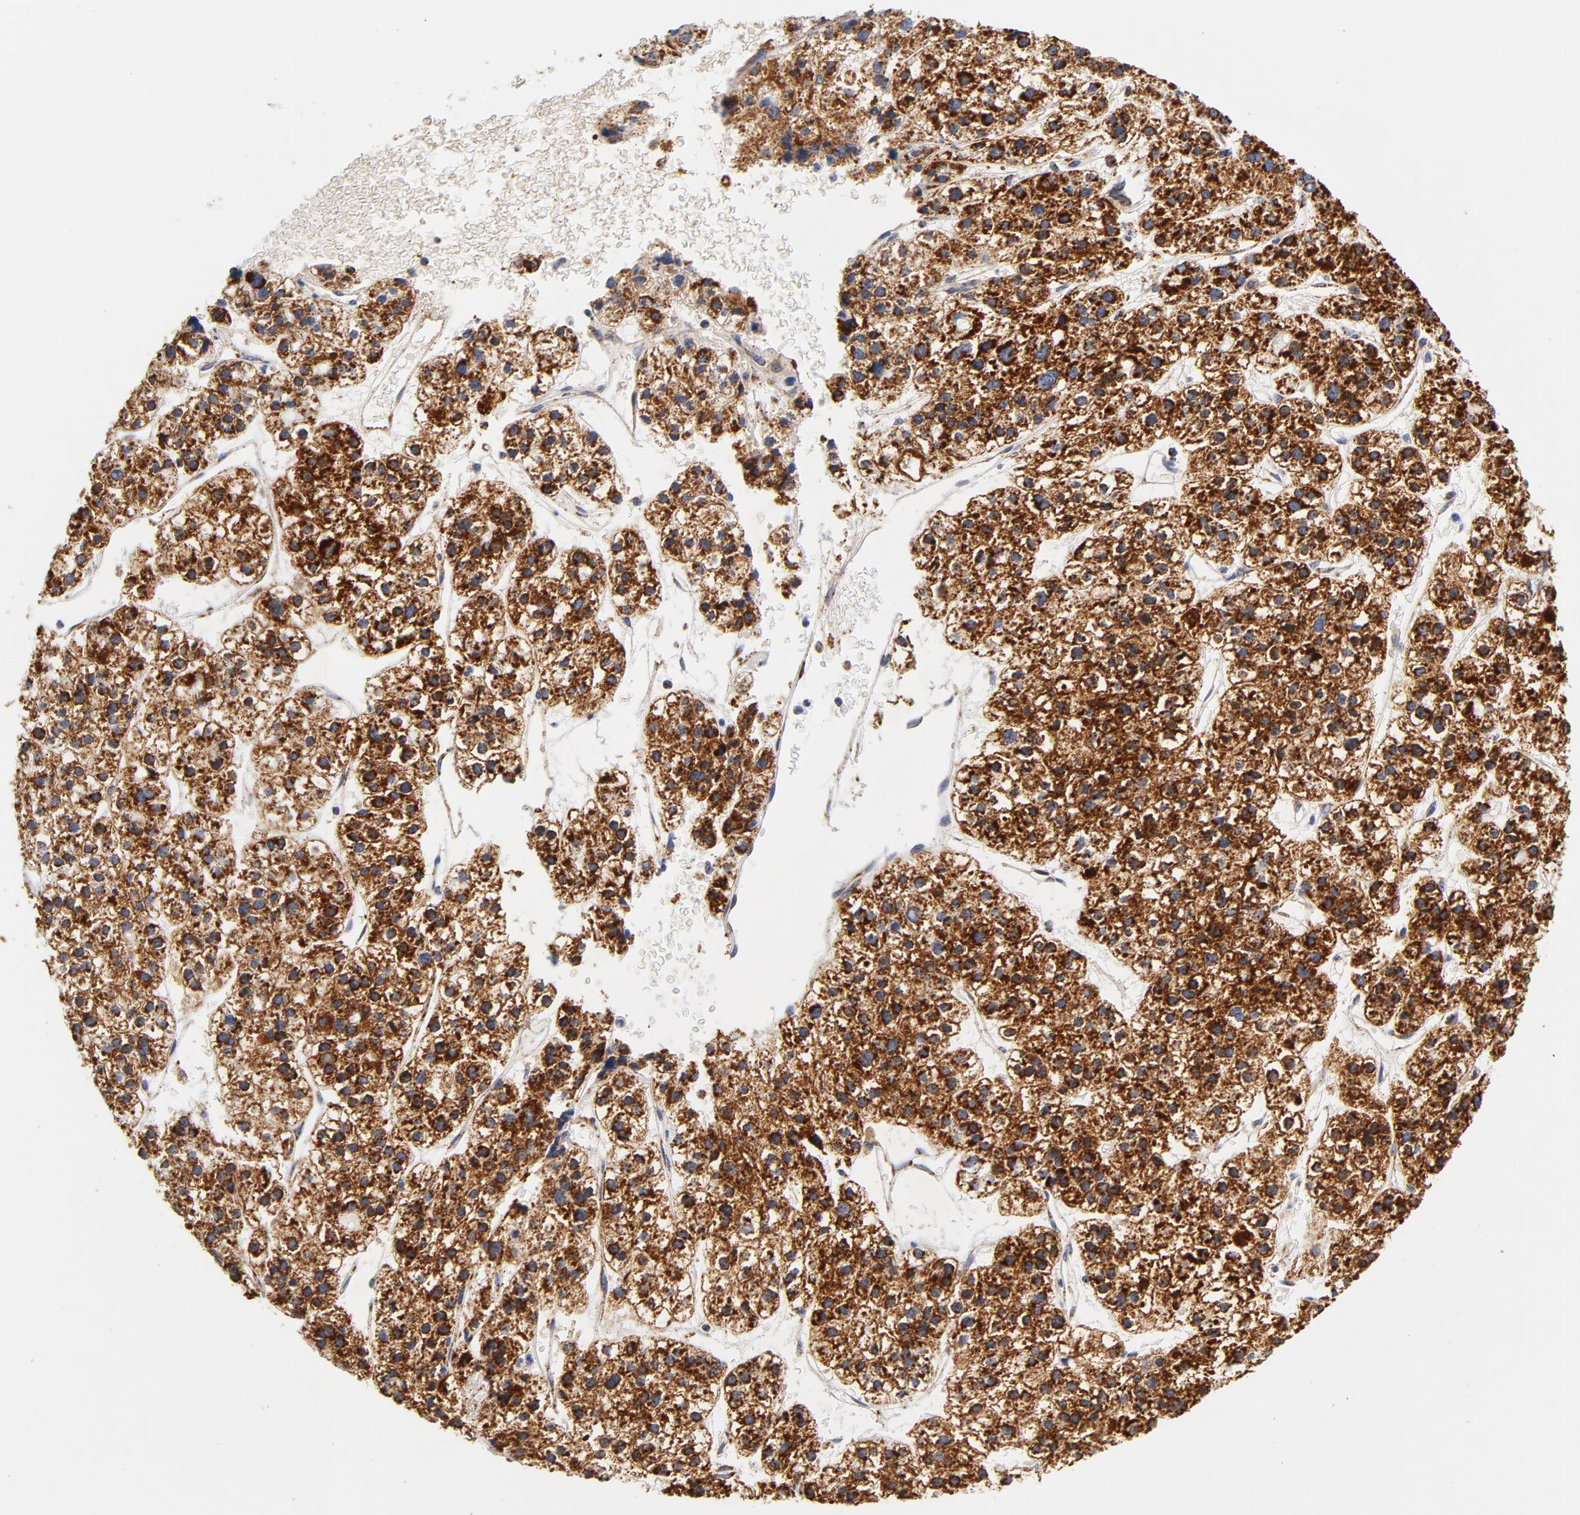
{"staining": {"intensity": "strong", "quantity": ">75%", "location": "cytoplasmic/membranous"}, "tissue": "liver cancer", "cell_type": "Tumor cells", "image_type": "cancer", "snomed": [{"axis": "morphology", "description": "Carcinoma, Hepatocellular, NOS"}, {"axis": "topography", "description": "Liver"}], "caption": "Liver cancer stained for a protein (brown) shows strong cytoplasmic/membranous positive staining in about >75% of tumor cells.", "gene": "ECHS1", "patient": {"sex": "female", "age": 85}}